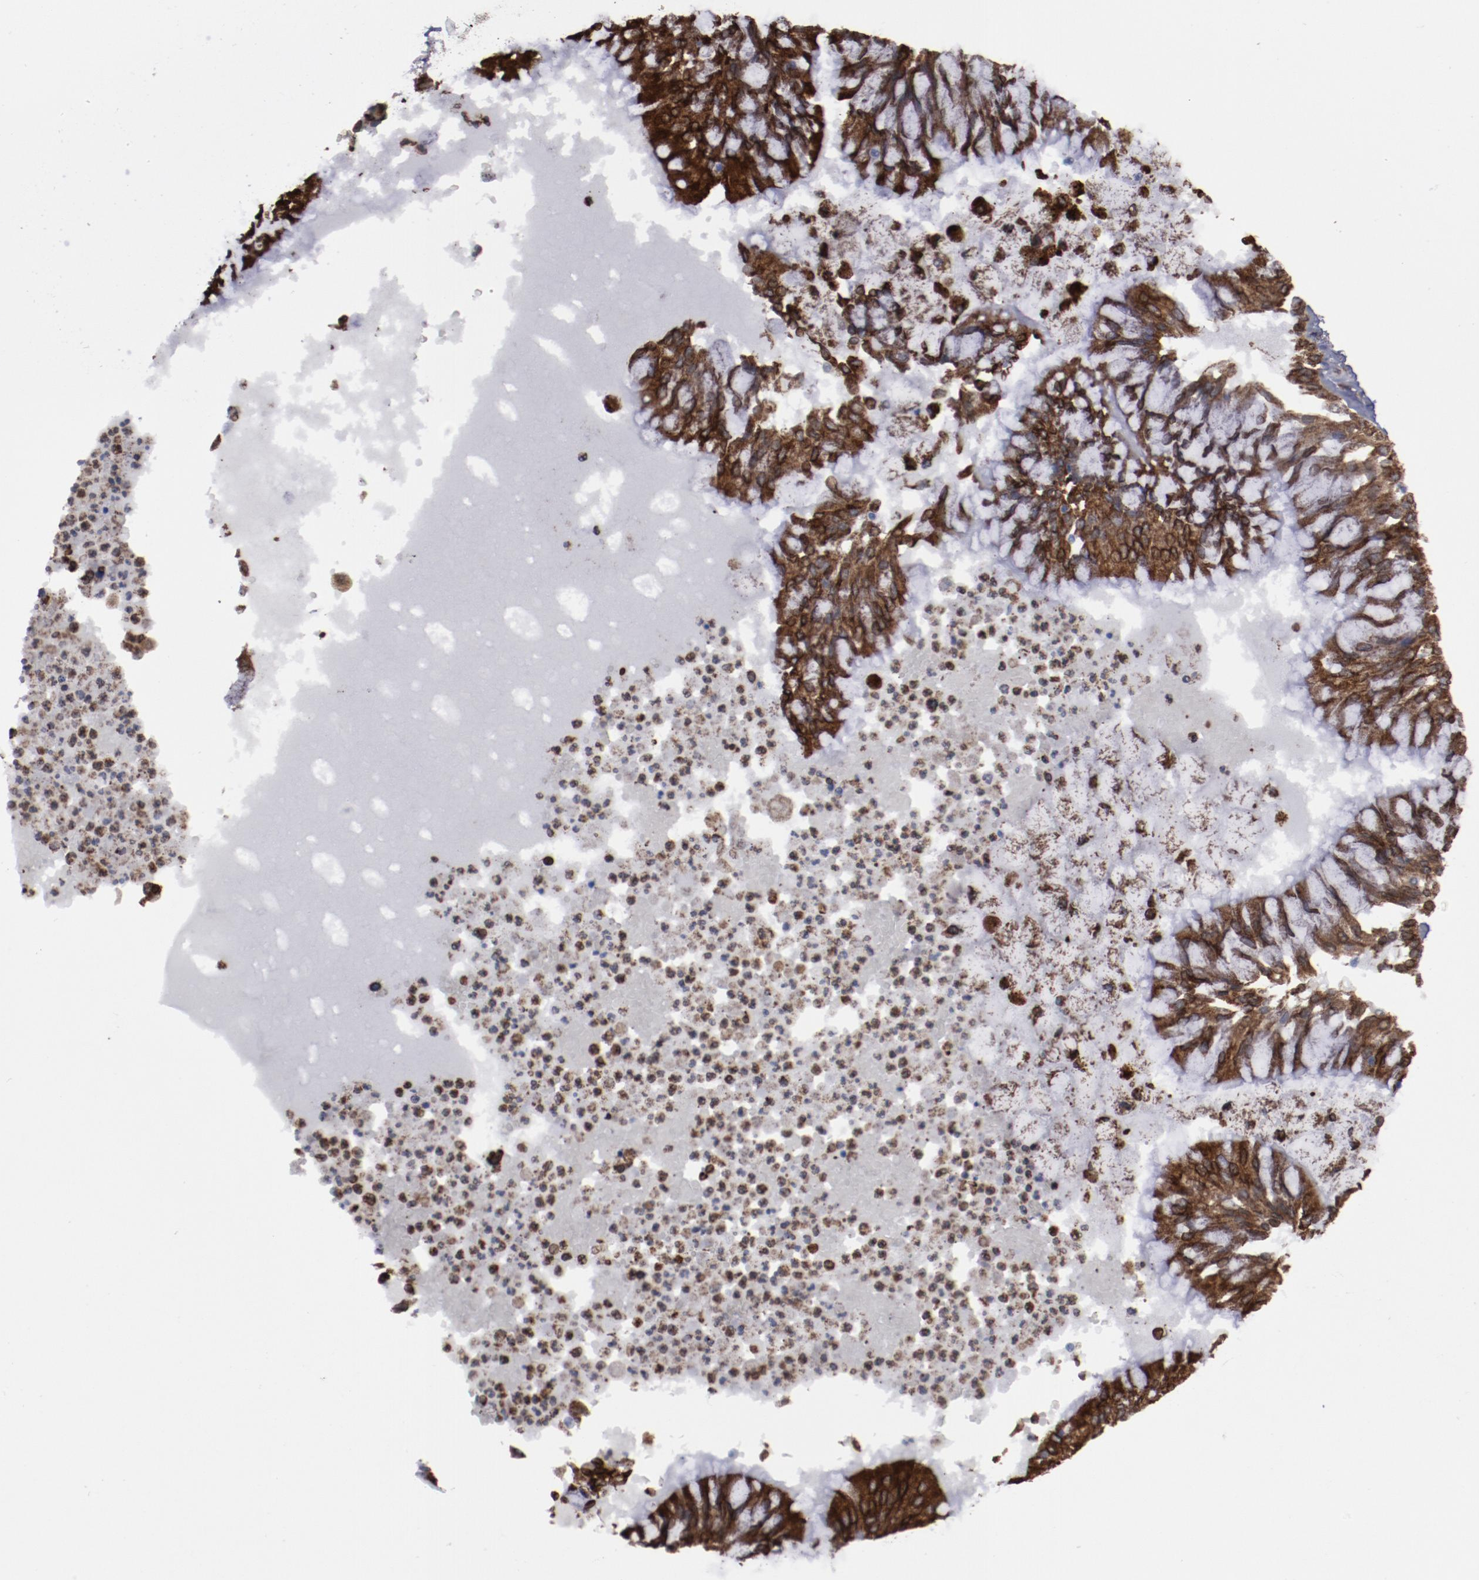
{"staining": {"intensity": "strong", "quantity": ">75%", "location": "cytoplasmic/membranous"}, "tissue": "bronchus", "cell_type": "Respiratory epithelial cells", "image_type": "normal", "snomed": [{"axis": "morphology", "description": "Normal tissue, NOS"}, {"axis": "topography", "description": "Cartilage tissue"}, {"axis": "topography", "description": "Bronchus"}, {"axis": "topography", "description": "Lung"}], "caption": "About >75% of respiratory epithelial cells in unremarkable bronchus display strong cytoplasmic/membranous protein expression as visualized by brown immunohistochemical staining.", "gene": "ERLIN2", "patient": {"sex": "female", "age": 49}}